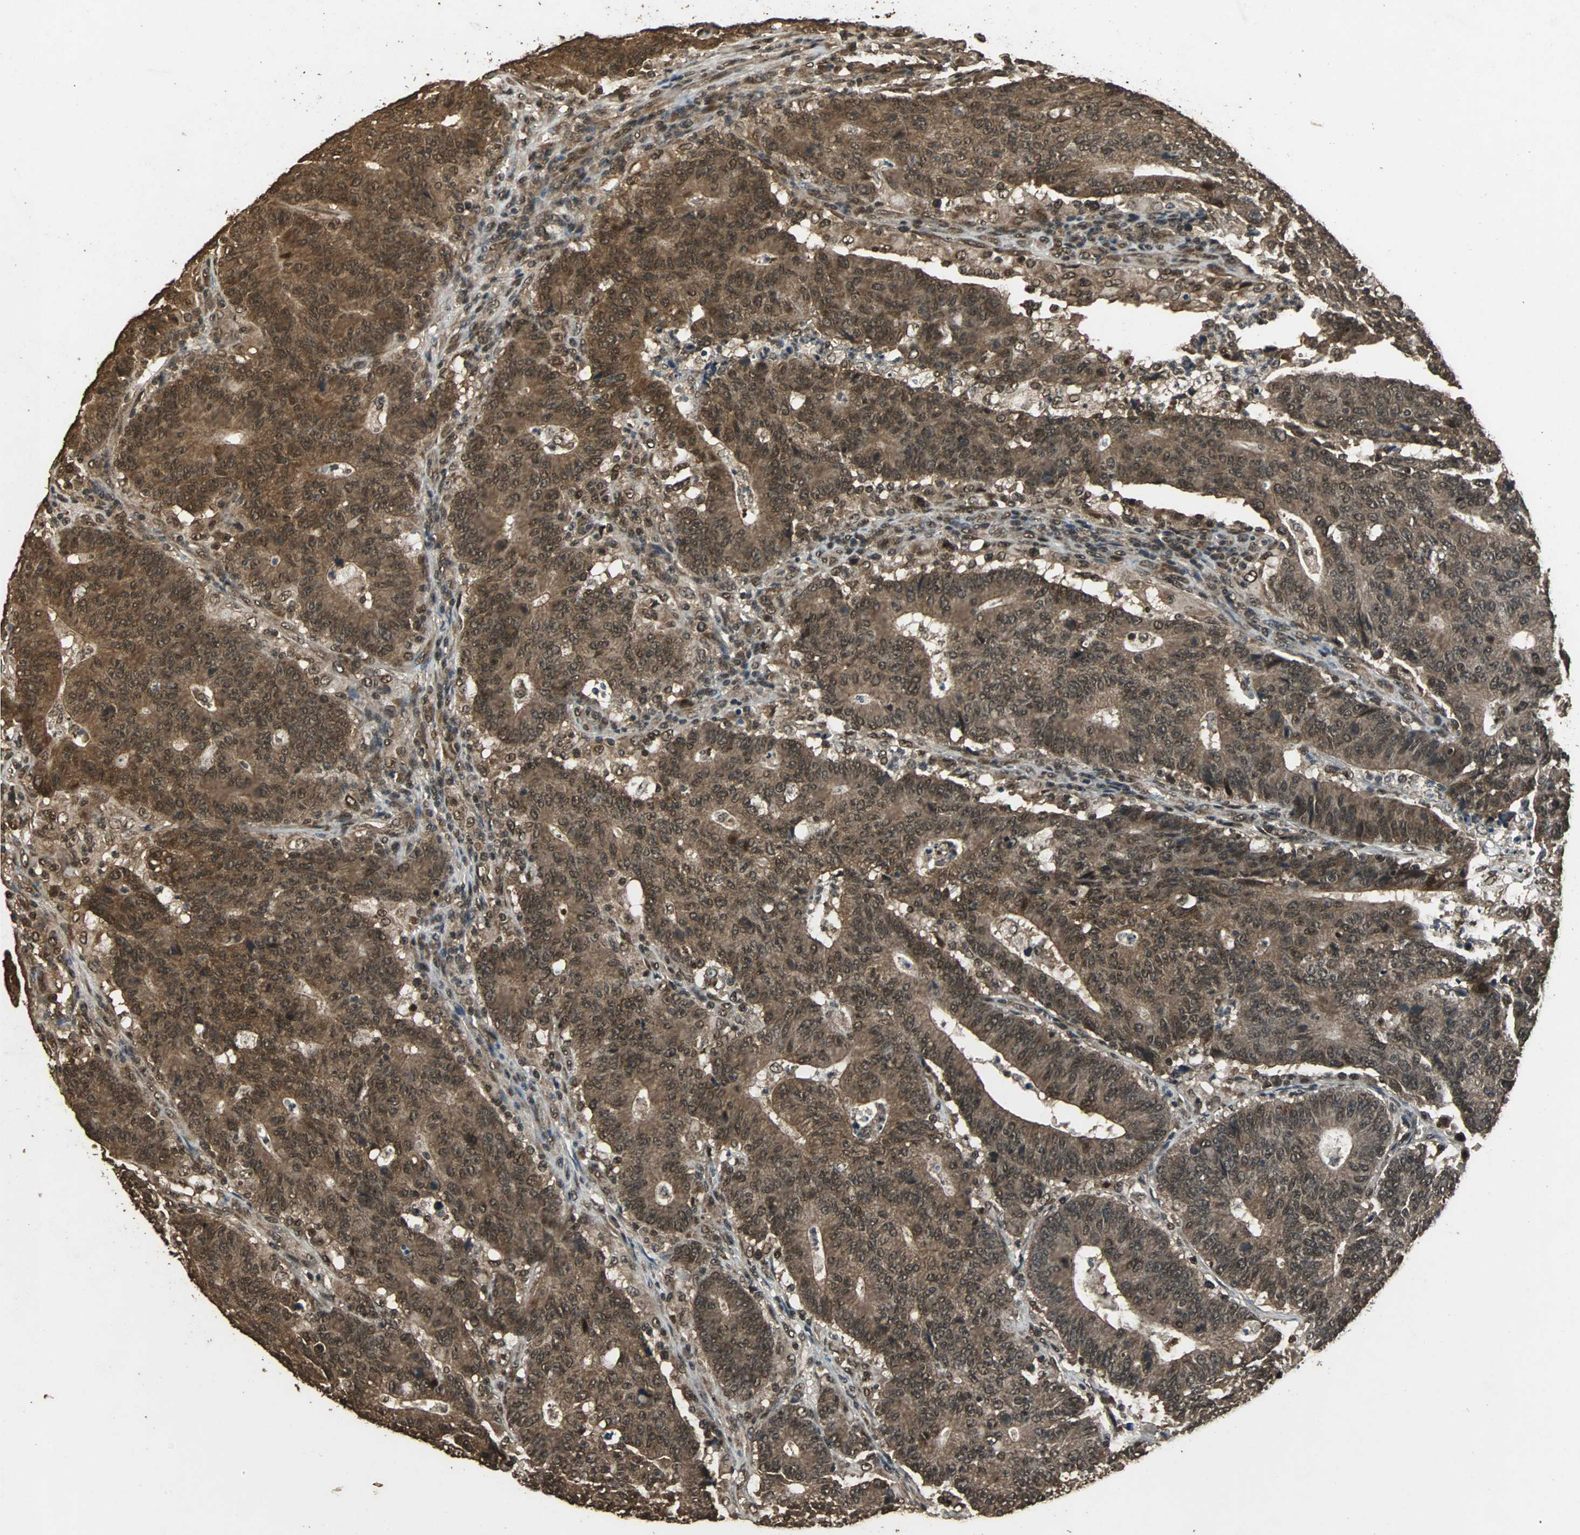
{"staining": {"intensity": "strong", "quantity": ">75%", "location": "cytoplasmic/membranous,nuclear"}, "tissue": "colorectal cancer", "cell_type": "Tumor cells", "image_type": "cancer", "snomed": [{"axis": "morphology", "description": "Normal tissue, NOS"}, {"axis": "morphology", "description": "Adenocarcinoma, NOS"}, {"axis": "topography", "description": "Colon"}], "caption": "DAB (3,3'-diaminobenzidine) immunohistochemical staining of colorectal cancer (adenocarcinoma) reveals strong cytoplasmic/membranous and nuclear protein staining in approximately >75% of tumor cells. The staining was performed using DAB (3,3'-diaminobenzidine) to visualize the protein expression in brown, while the nuclei were stained in blue with hematoxylin (Magnification: 20x).", "gene": "ZNF18", "patient": {"sex": "female", "age": 75}}